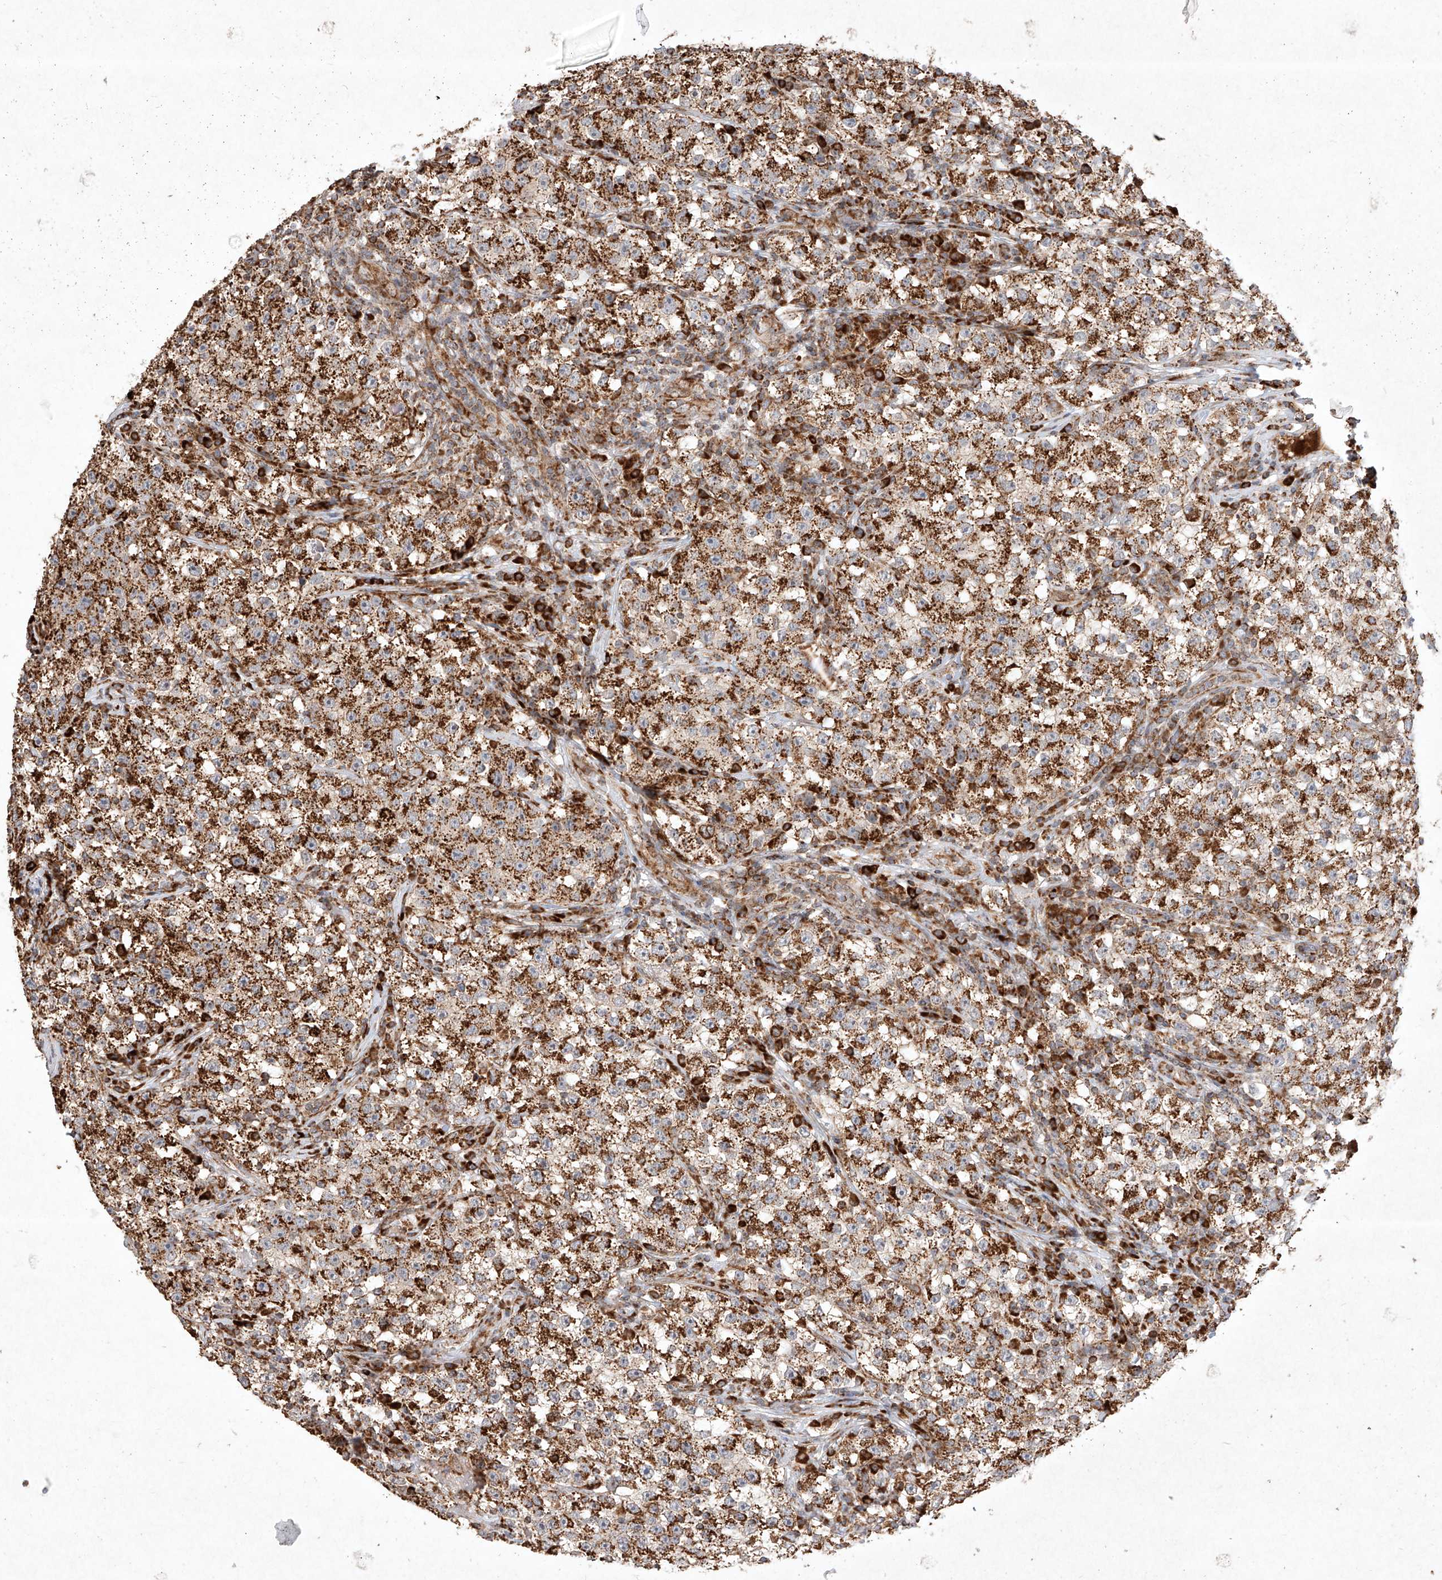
{"staining": {"intensity": "strong", "quantity": ">75%", "location": "cytoplasmic/membranous"}, "tissue": "testis cancer", "cell_type": "Tumor cells", "image_type": "cancer", "snomed": [{"axis": "morphology", "description": "Seminoma, NOS"}, {"axis": "topography", "description": "Testis"}], "caption": "Brown immunohistochemical staining in human testis cancer displays strong cytoplasmic/membranous positivity in approximately >75% of tumor cells.", "gene": "SEMA3B", "patient": {"sex": "male", "age": 22}}